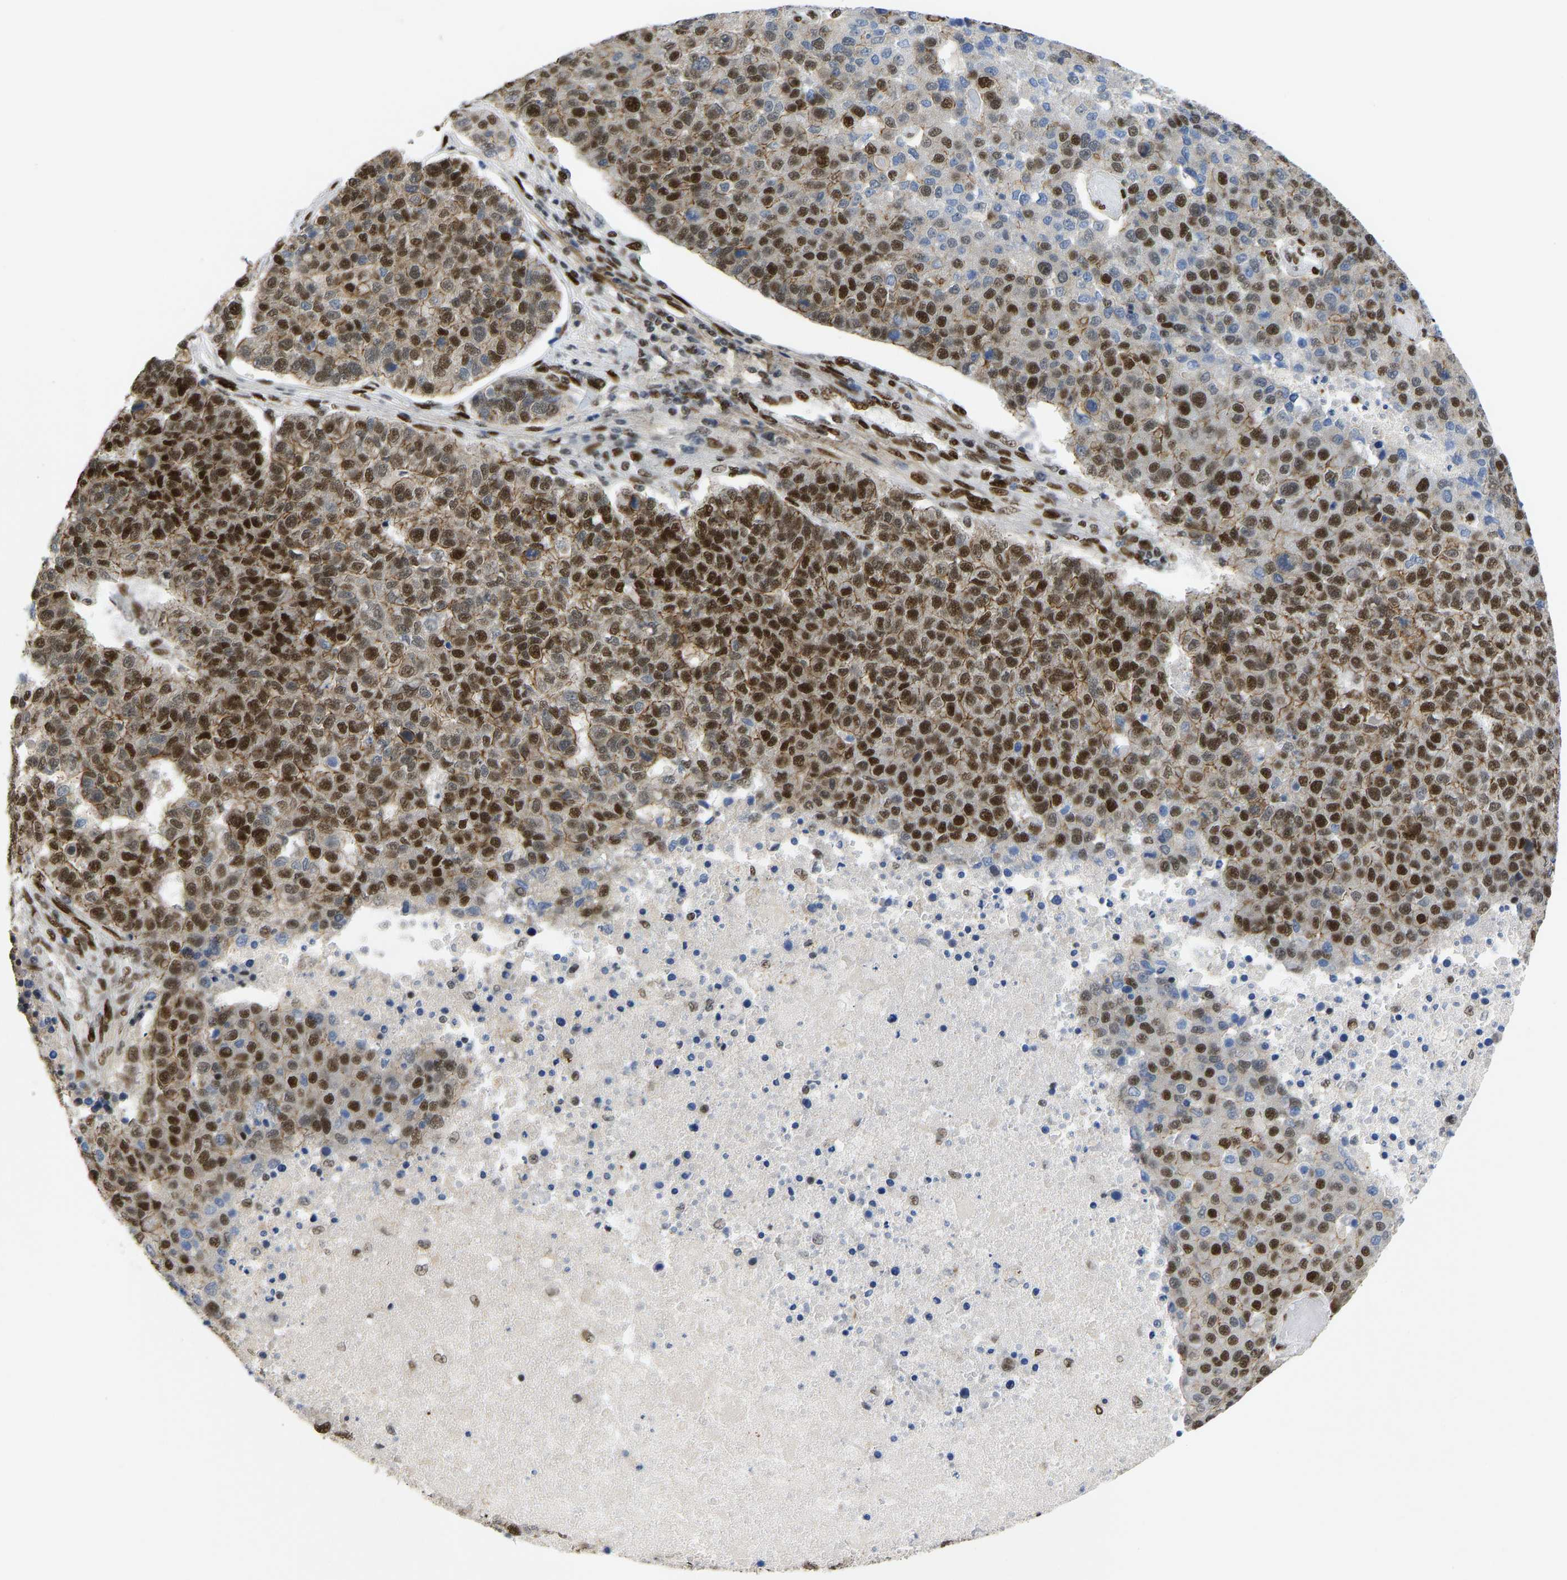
{"staining": {"intensity": "strong", "quantity": "25%-75%", "location": "nuclear"}, "tissue": "pancreatic cancer", "cell_type": "Tumor cells", "image_type": "cancer", "snomed": [{"axis": "morphology", "description": "Adenocarcinoma, NOS"}, {"axis": "topography", "description": "Pancreas"}], "caption": "The immunohistochemical stain labels strong nuclear expression in tumor cells of adenocarcinoma (pancreatic) tissue.", "gene": "FOXK1", "patient": {"sex": "female", "age": 61}}